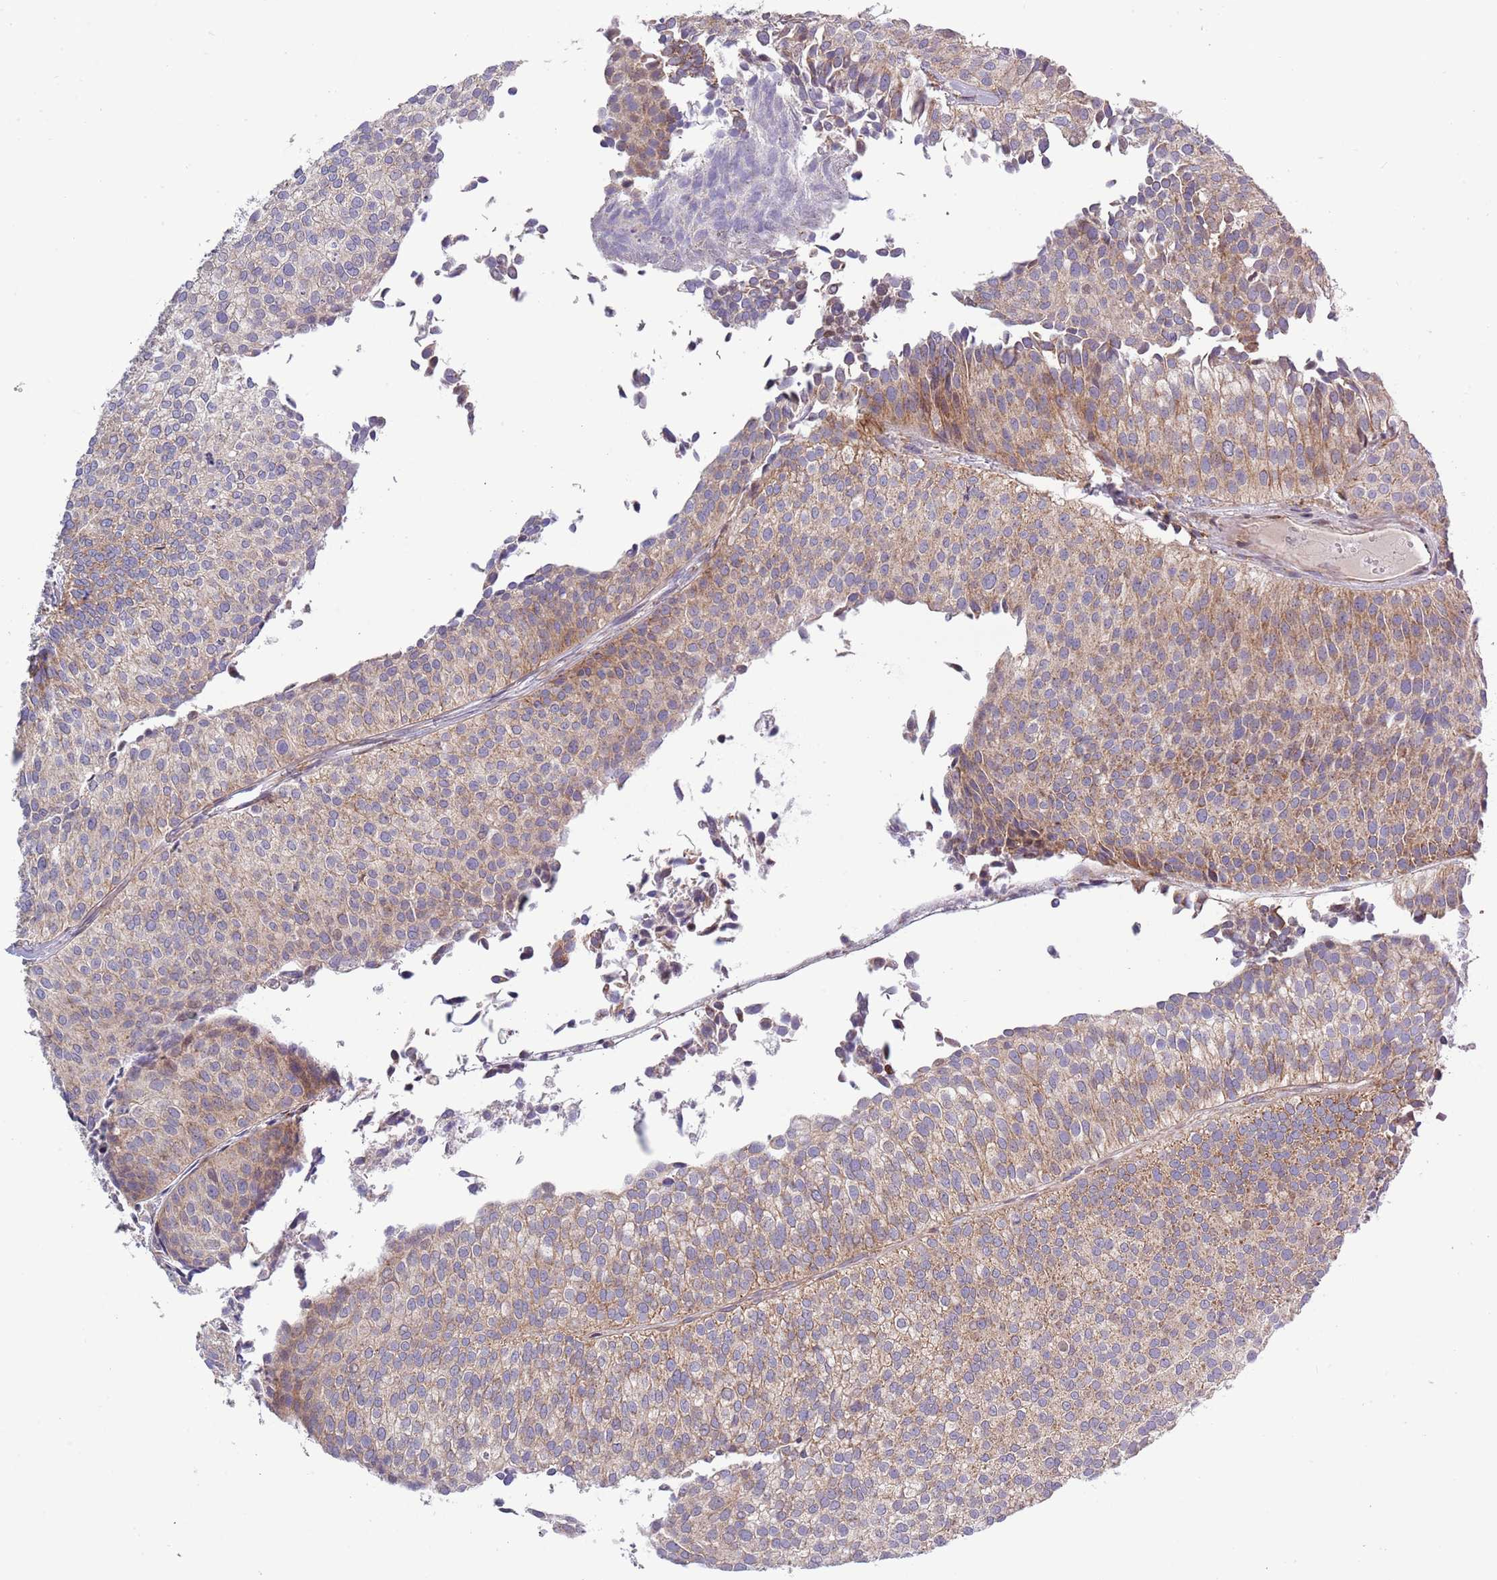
{"staining": {"intensity": "weak", "quantity": ">75%", "location": "cytoplasmic/membranous"}, "tissue": "urothelial cancer", "cell_type": "Tumor cells", "image_type": "cancer", "snomed": [{"axis": "morphology", "description": "Urothelial carcinoma, Low grade"}, {"axis": "topography", "description": "Urinary bladder"}], "caption": "Human urothelial cancer stained for a protein (brown) displays weak cytoplasmic/membranous positive expression in approximately >75% of tumor cells.", "gene": "IRS4", "patient": {"sex": "male", "age": 84}}